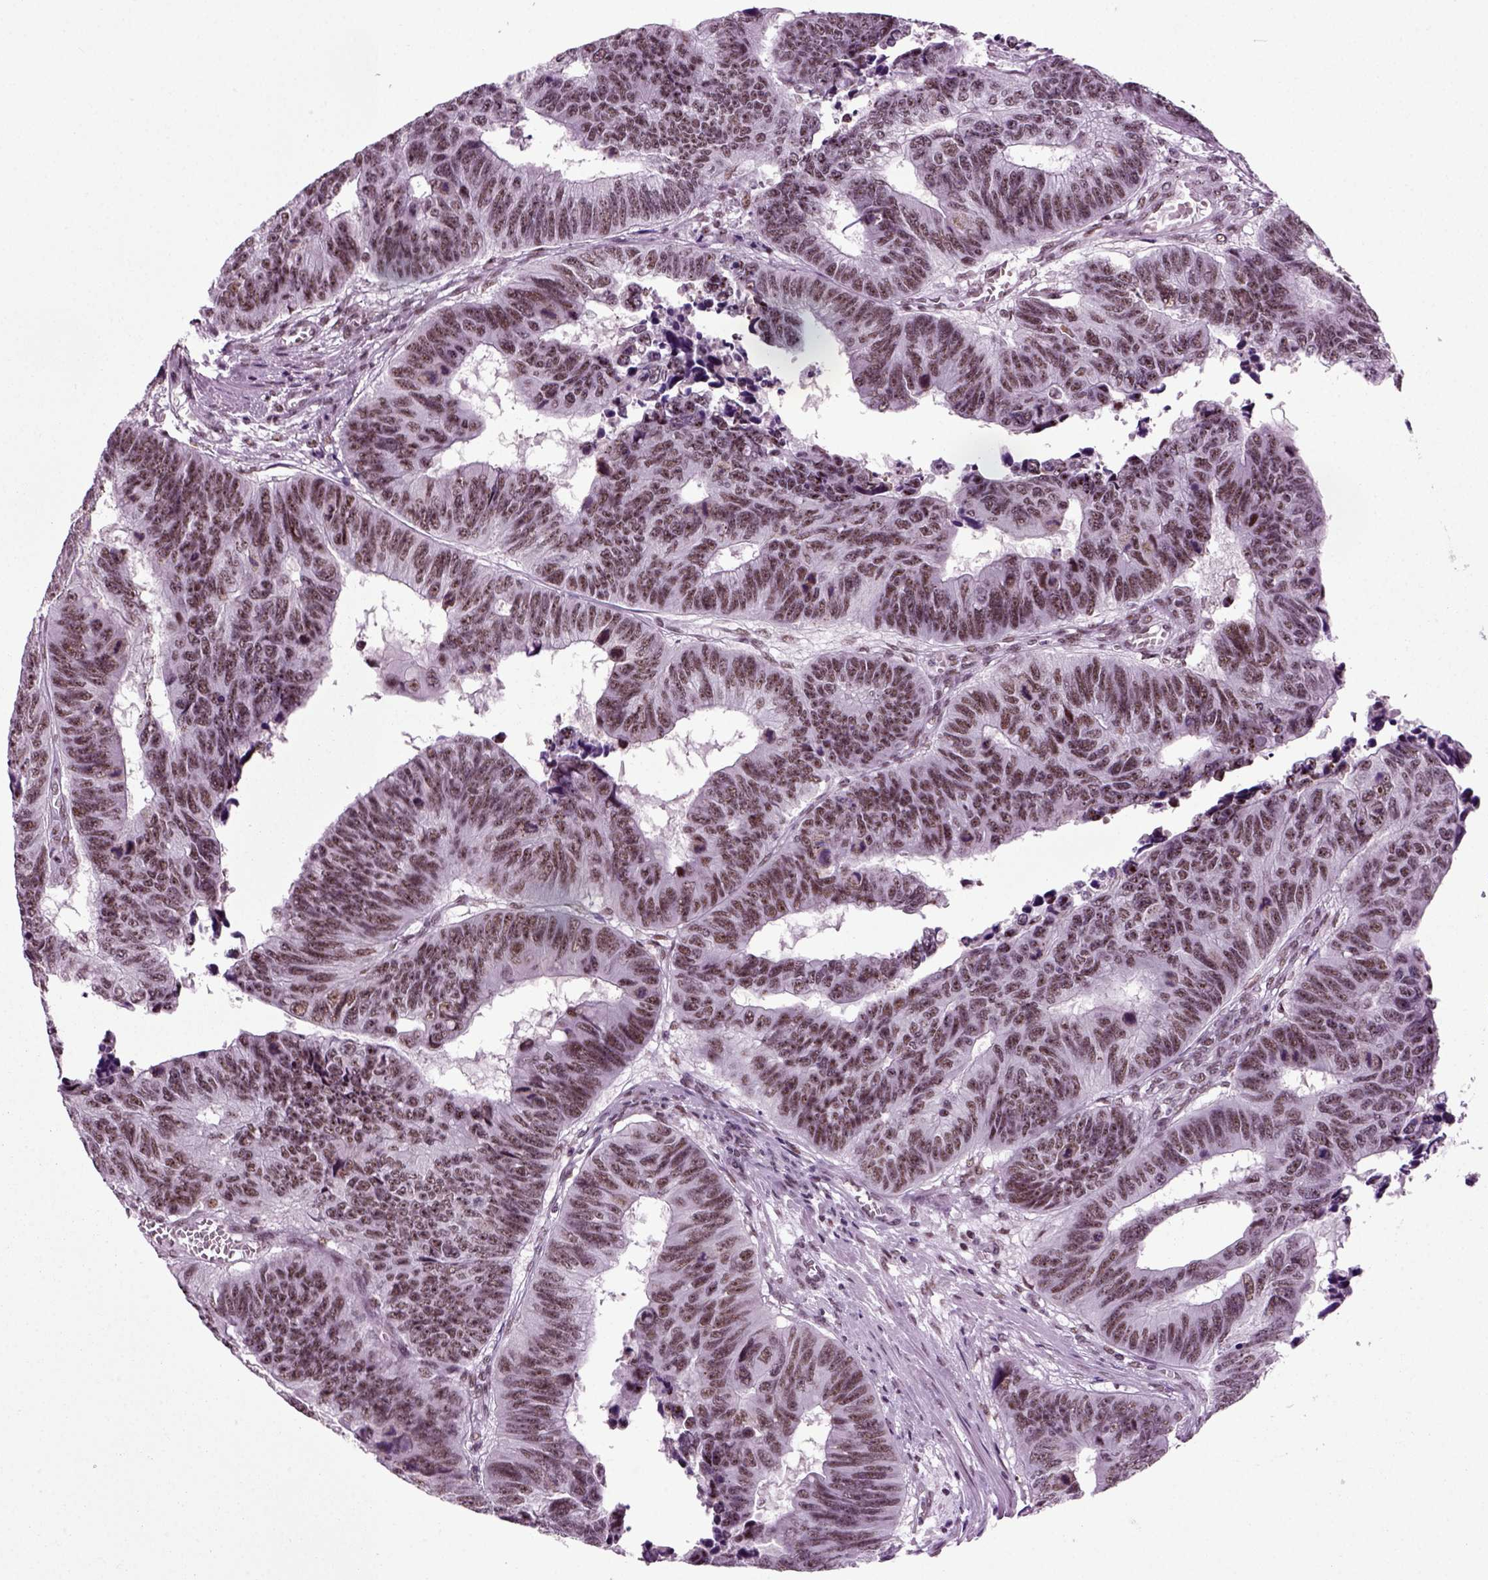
{"staining": {"intensity": "weak", "quantity": ">75%", "location": "nuclear"}, "tissue": "colorectal cancer", "cell_type": "Tumor cells", "image_type": "cancer", "snomed": [{"axis": "morphology", "description": "Adenocarcinoma, NOS"}, {"axis": "topography", "description": "Rectum"}], "caption": "A brown stain highlights weak nuclear positivity of a protein in adenocarcinoma (colorectal) tumor cells. (DAB (3,3'-diaminobenzidine) IHC with brightfield microscopy, high magnification).", "gene": "RCOR3", "patient": {"sex": "female", "age": 85}}